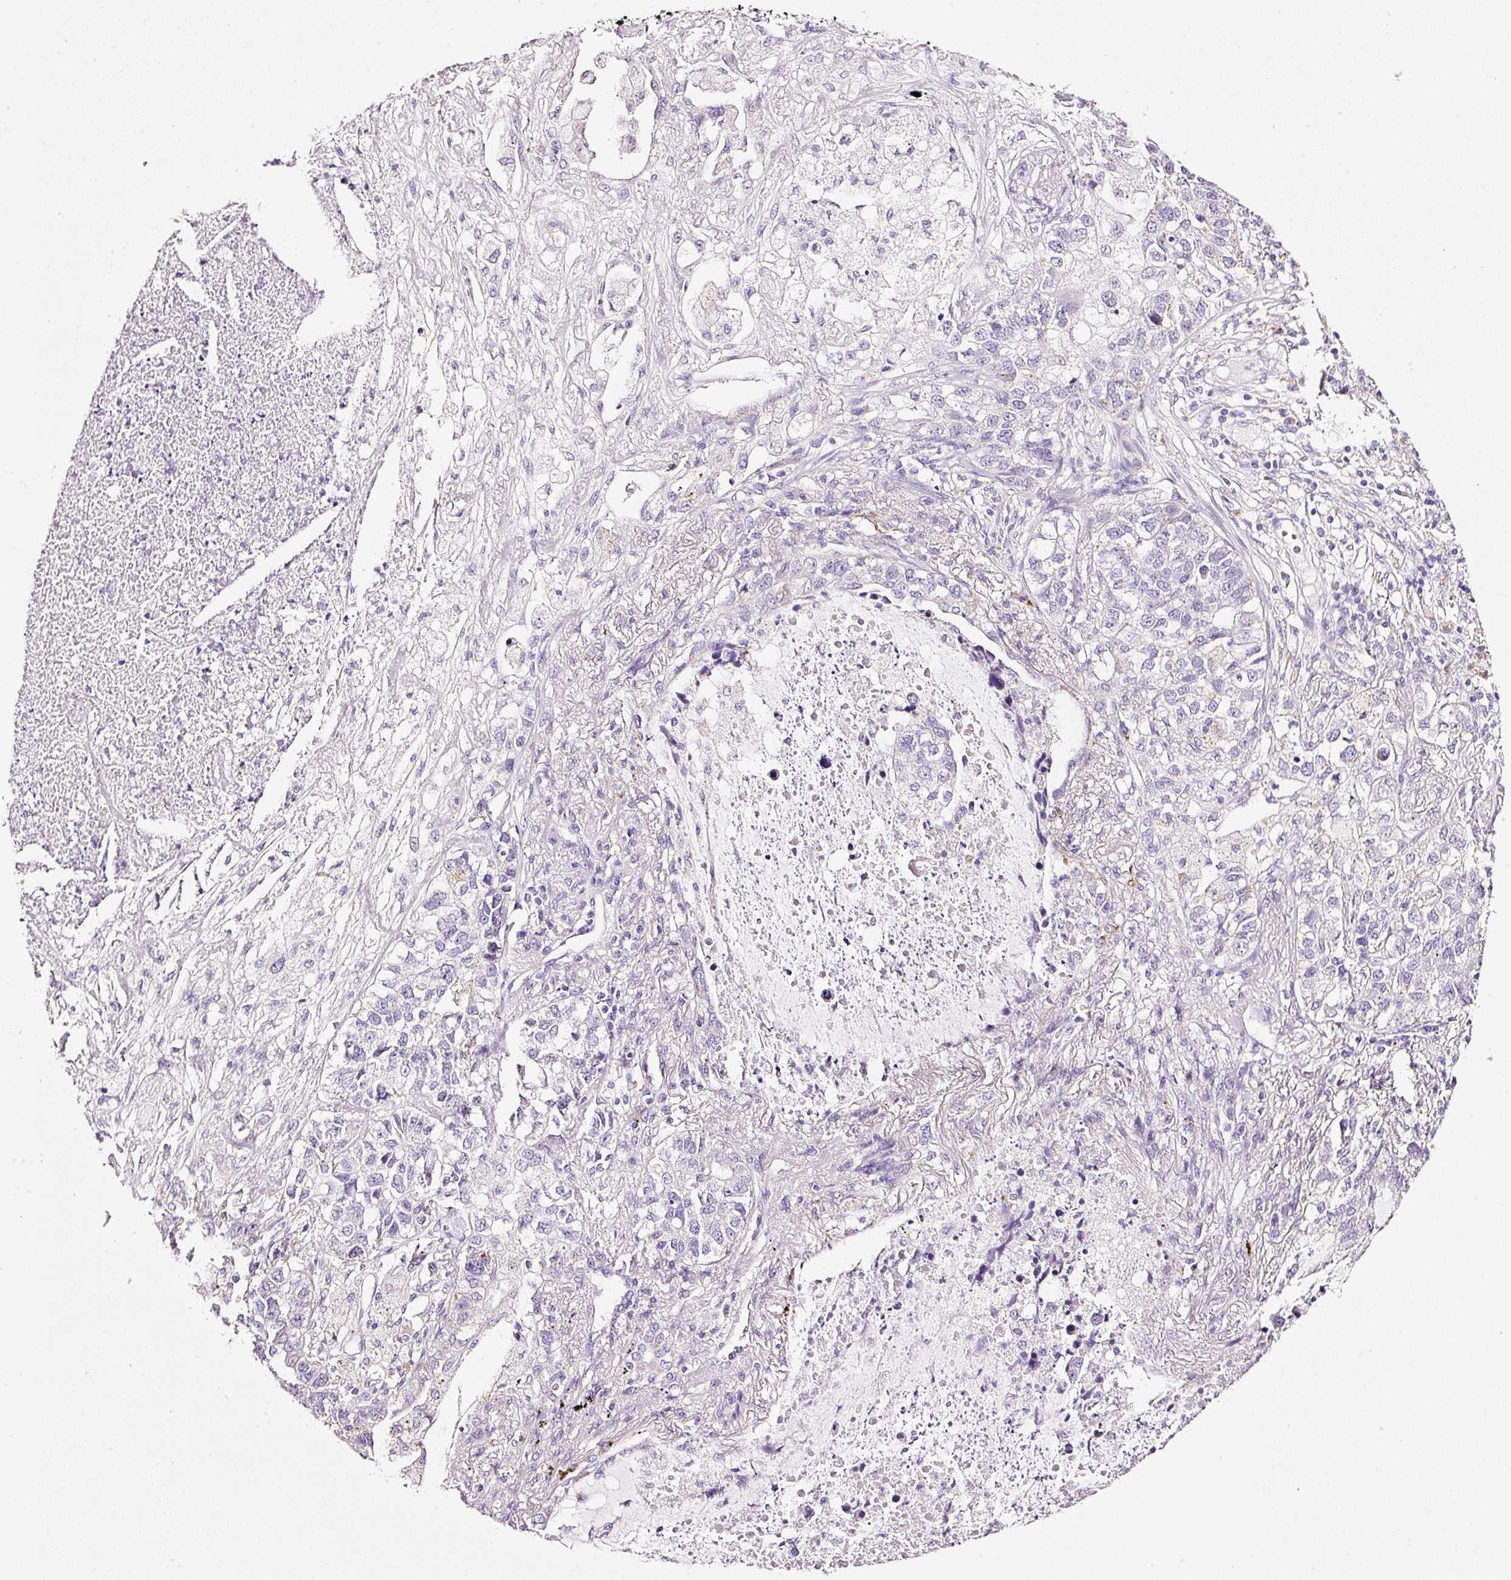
{"staining": {"intensity": "negative", "quantity": "none", "location": "none"}, "tissue": "lung cancer", "cell_type": "Tumor cells", "image_type": "cancer", "snomed": [{"axis": "morphology", "description": "Adenocarcinoma, NOS"}, {"axis": "topography", "description": "Lung"}], "caption": "IHC photomicrograph of human lung cancer stained for a protein (brown), which exhibits no staining in tumor cells.", "gene": "RTF2", "patient": {"sex": "male", "age": 49}}